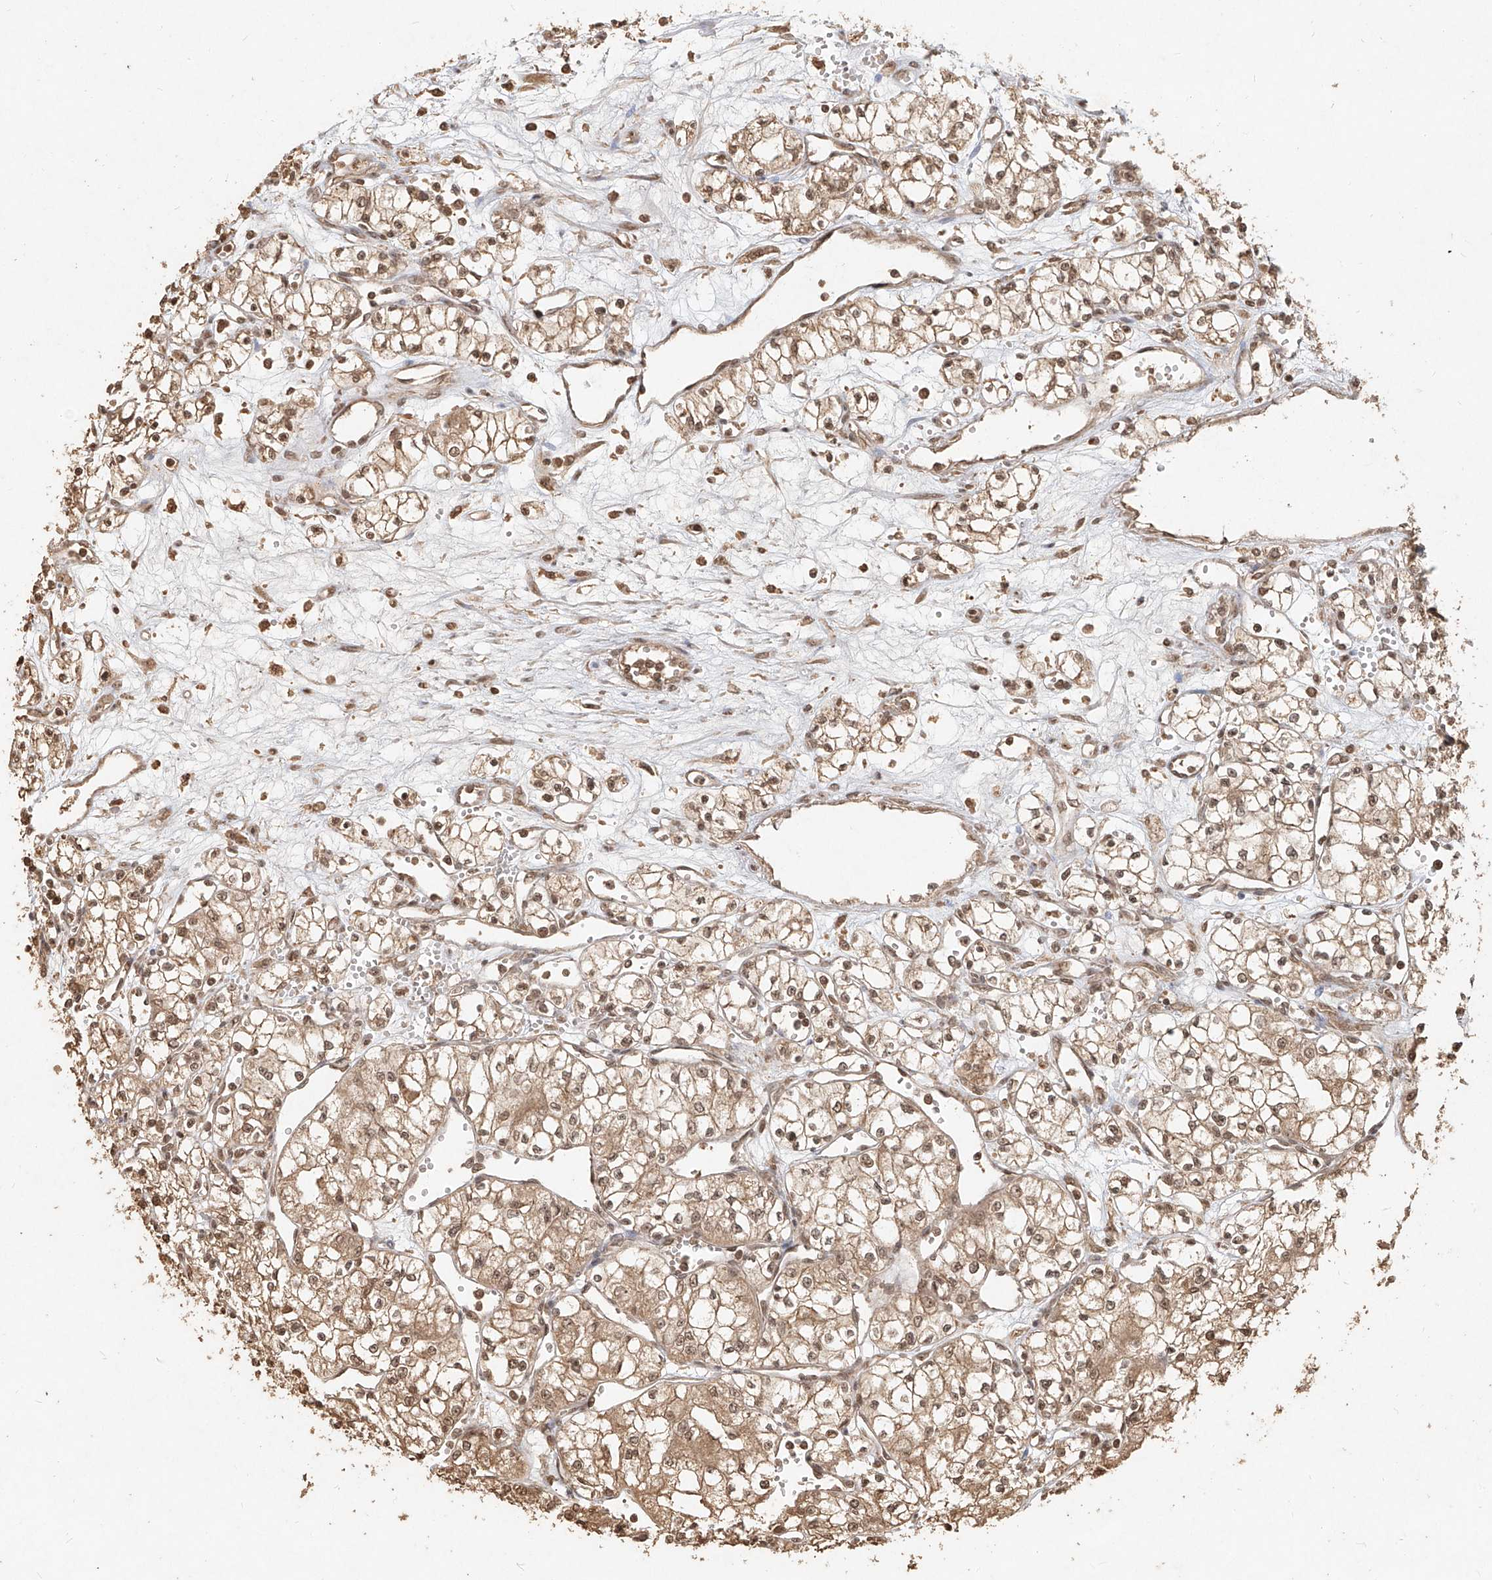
{"staining": {"intensity": "moderate", "quantity": ">75%", "location": "cytoplasmic/membranous,nuclear"}, "tissue": "renal cancer", "cell_type": "Tumor cells", "image_type": "cancer", "snomed": [{"axis": "morphology", "description": "Normal tissue, NOS"}, {"axis": "morphology", "description": "Adenocarcinoma, NOS"}, {"axis": "topography", "description": "Kidney"}], "caption": "A brown stain labels moderate cytoplasmic/membranous and nuclear expression of a protein in human renal cancer (adenocarcinoma) tumor cells.", "gene": "UBE2K", "patient": {"sex": "male", "age": 59}}